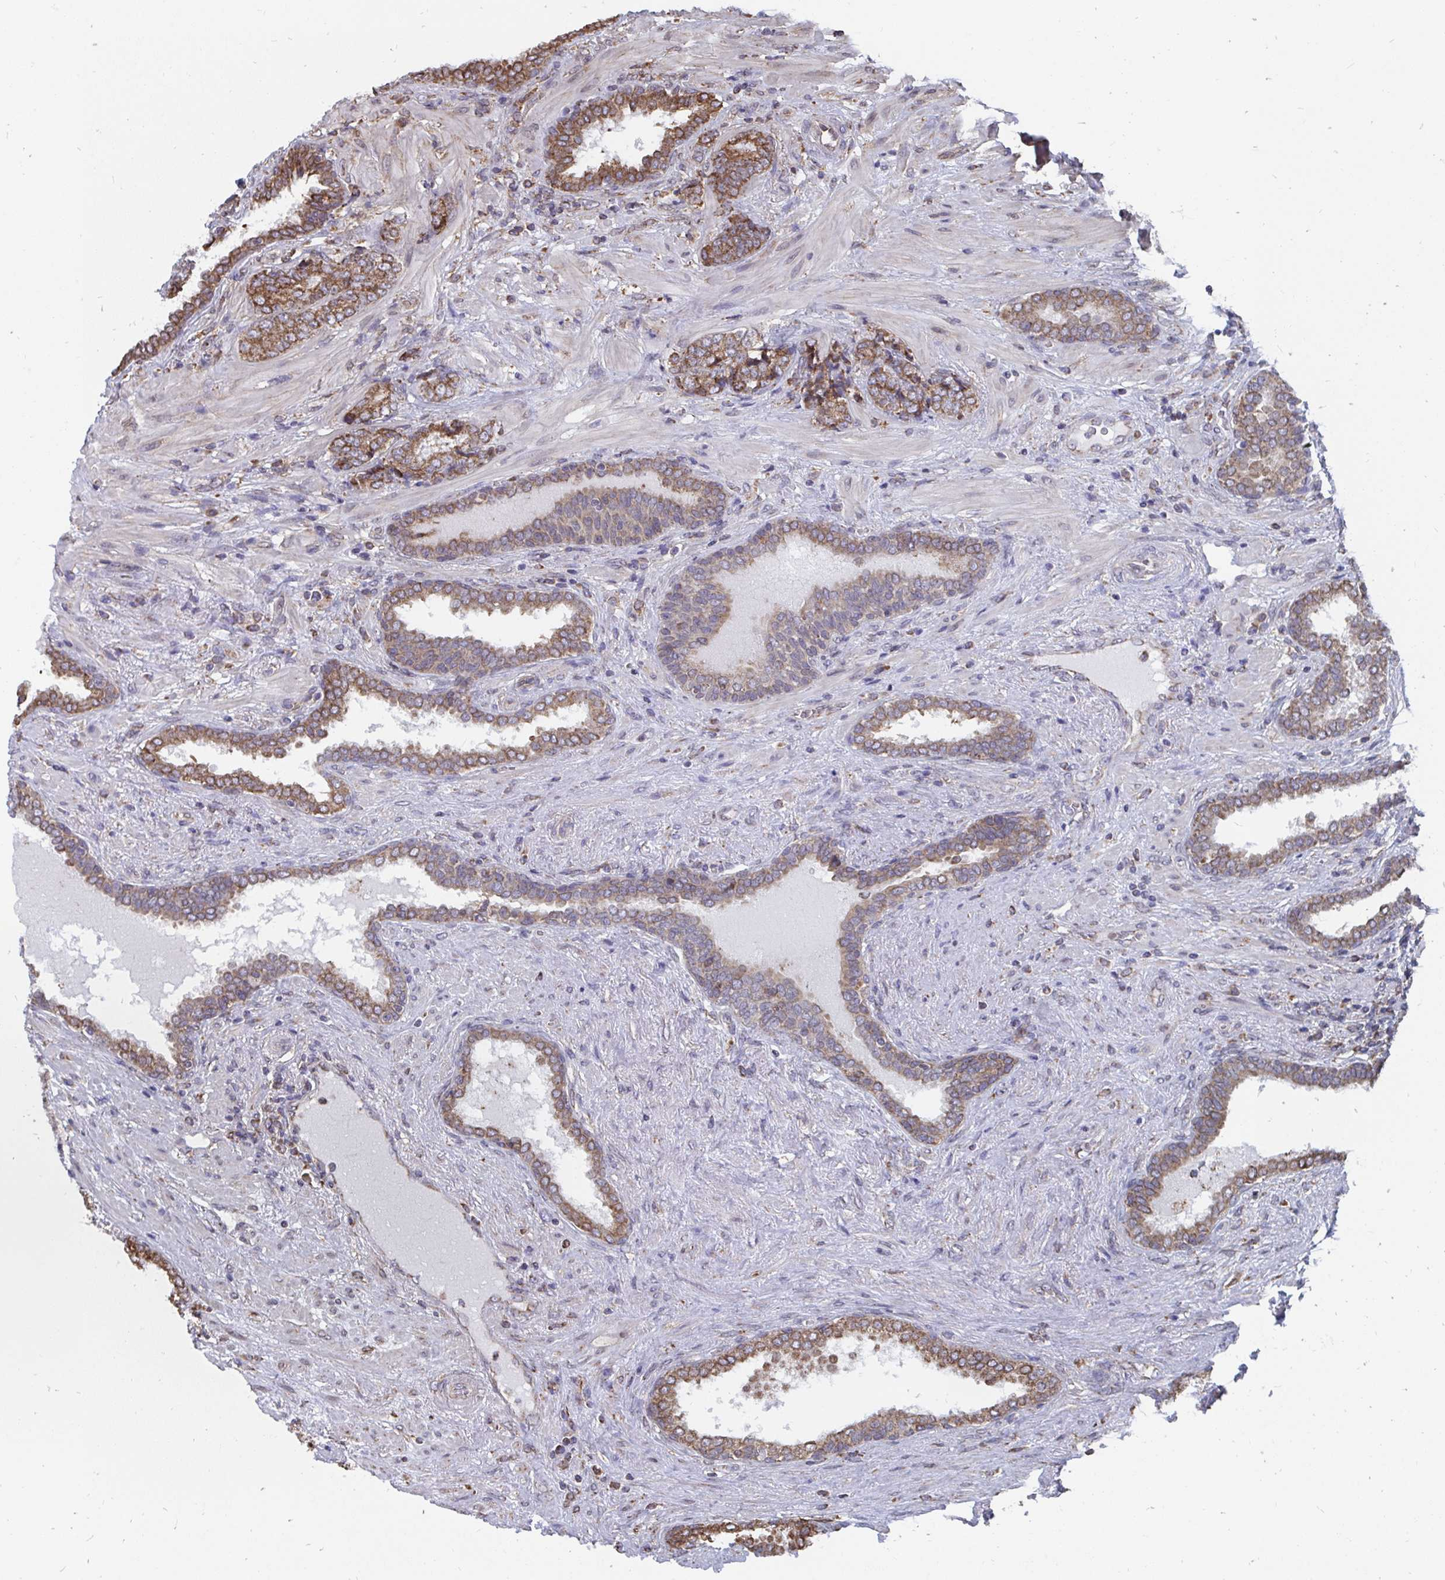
{"staining": {"intensity": "strong", "quantity": ">75%", "location": "cytoplasmic/membranous"}, "tissue": "prostate cancer", "cell_type": "Tumor cells", "image_type": "cancer", "snomed": [{"axis": "morphology", "description": "Adenocarcinoma, High grade"}, {"axis": "topography", "description": "Prostate"}], "caption": "An immunohistochemistry (IHC) micrograph of neoplastic tissue is shown. Protein staining in brown highlights strong cytoplasmic/membranous positivity in prostate cancer (adenocarcinoma (high-grade)) within tumor cells. (IHC, brightfield microscopy, high magnification).", "gene": "ELAVL1", "patient": {"sex": "male", "age": 72}}